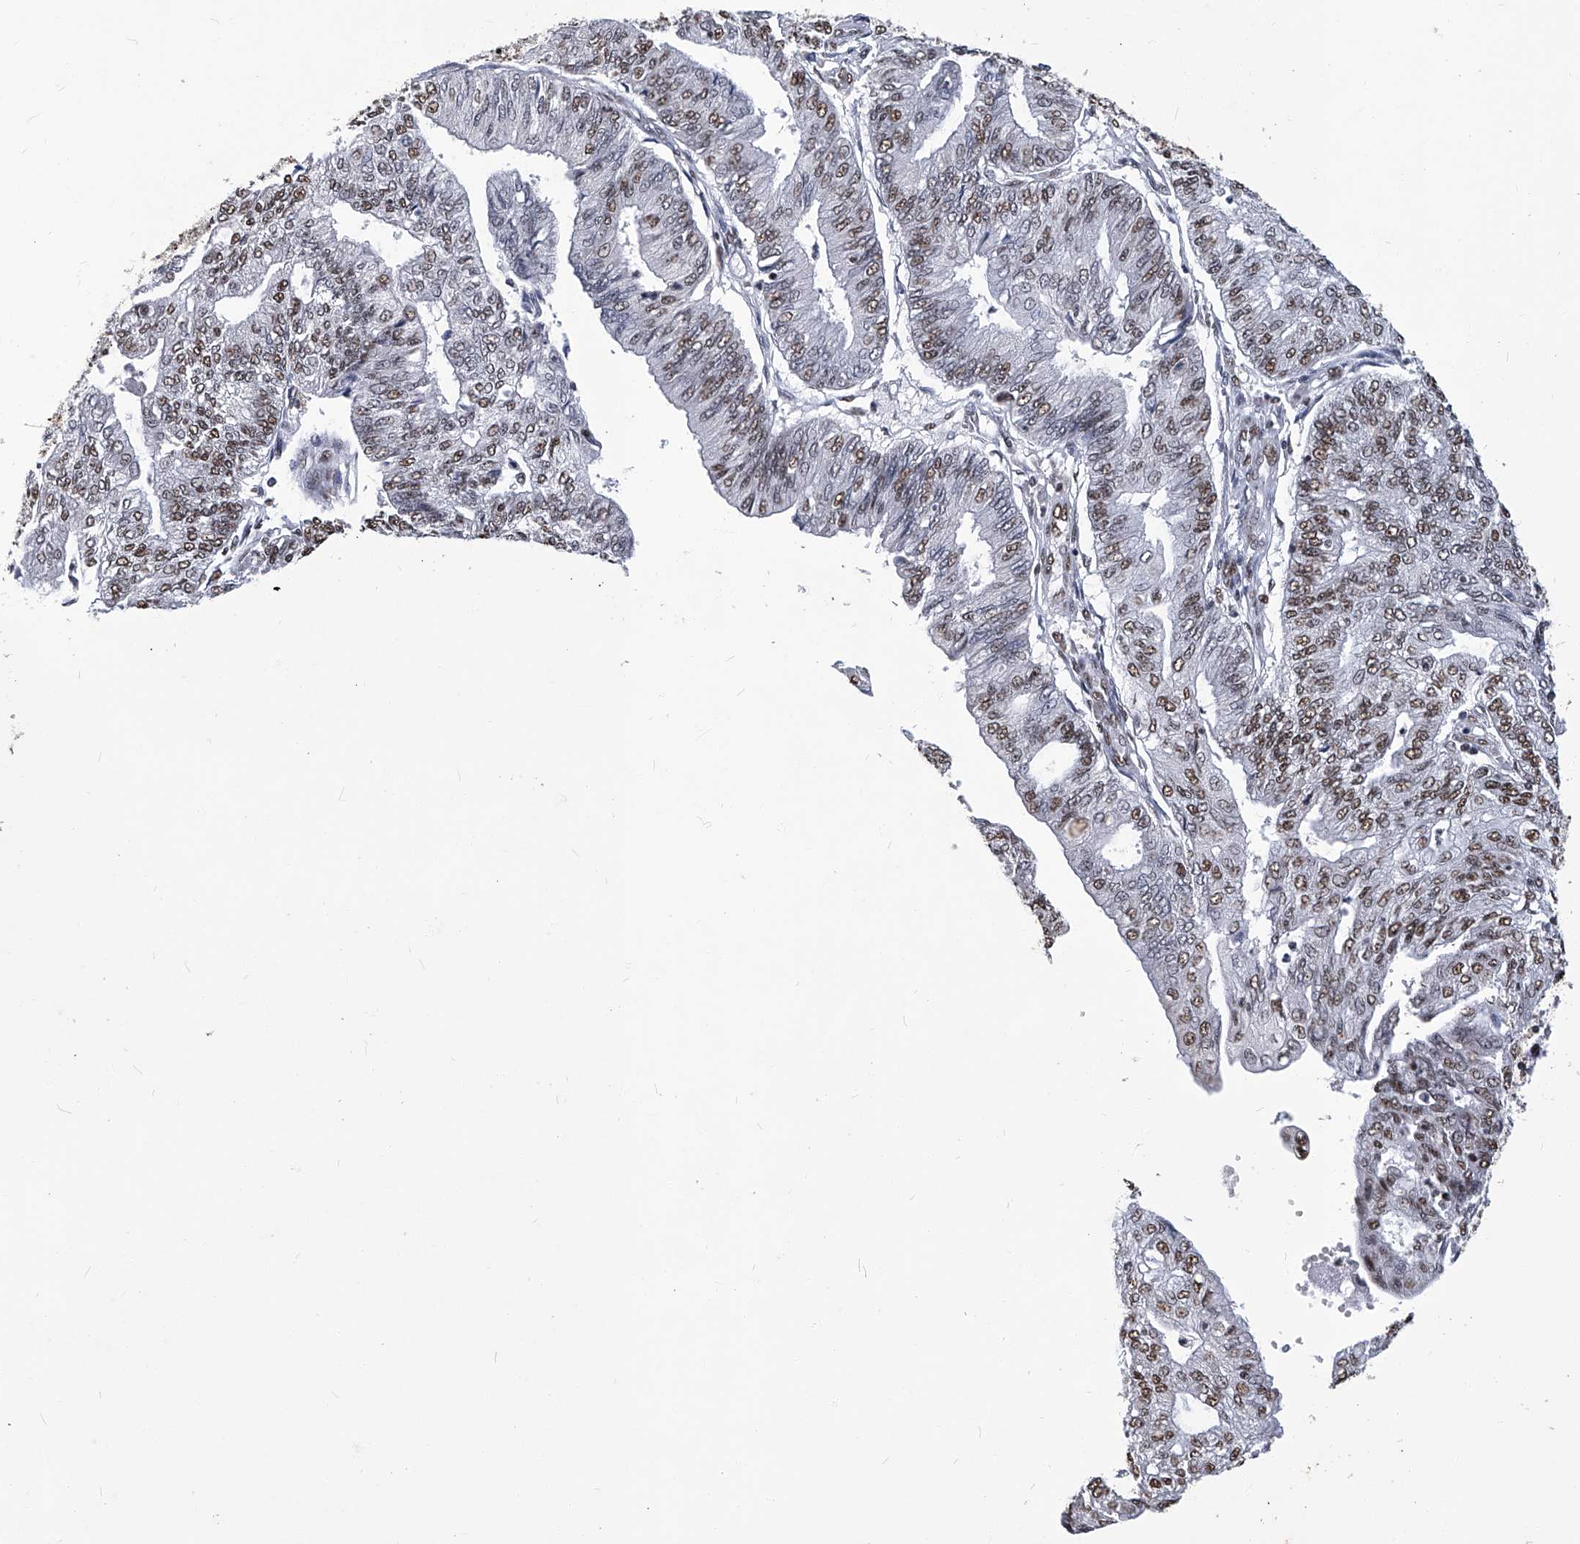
{"staining": {"intensity": "moderate", "quantity": "25%-75%", "location": "nuclear"}, "tissue": "endometrial cancer", "cell_type": "Tumor cells", "image_type": "cancer", "snomed": [{"axis": "morphology", "description": "Adenocarcinoma, NOS"}, {"axis": "topography", "description": "Endometrium"}], "caption": "This is a histology image of IHC staining of endometrial adenocarcinoma, which shows moderate positivity in the nuclear of tumor cells.", "gene": "HBP1", "patient": {"sex": "female", "age": 59}}